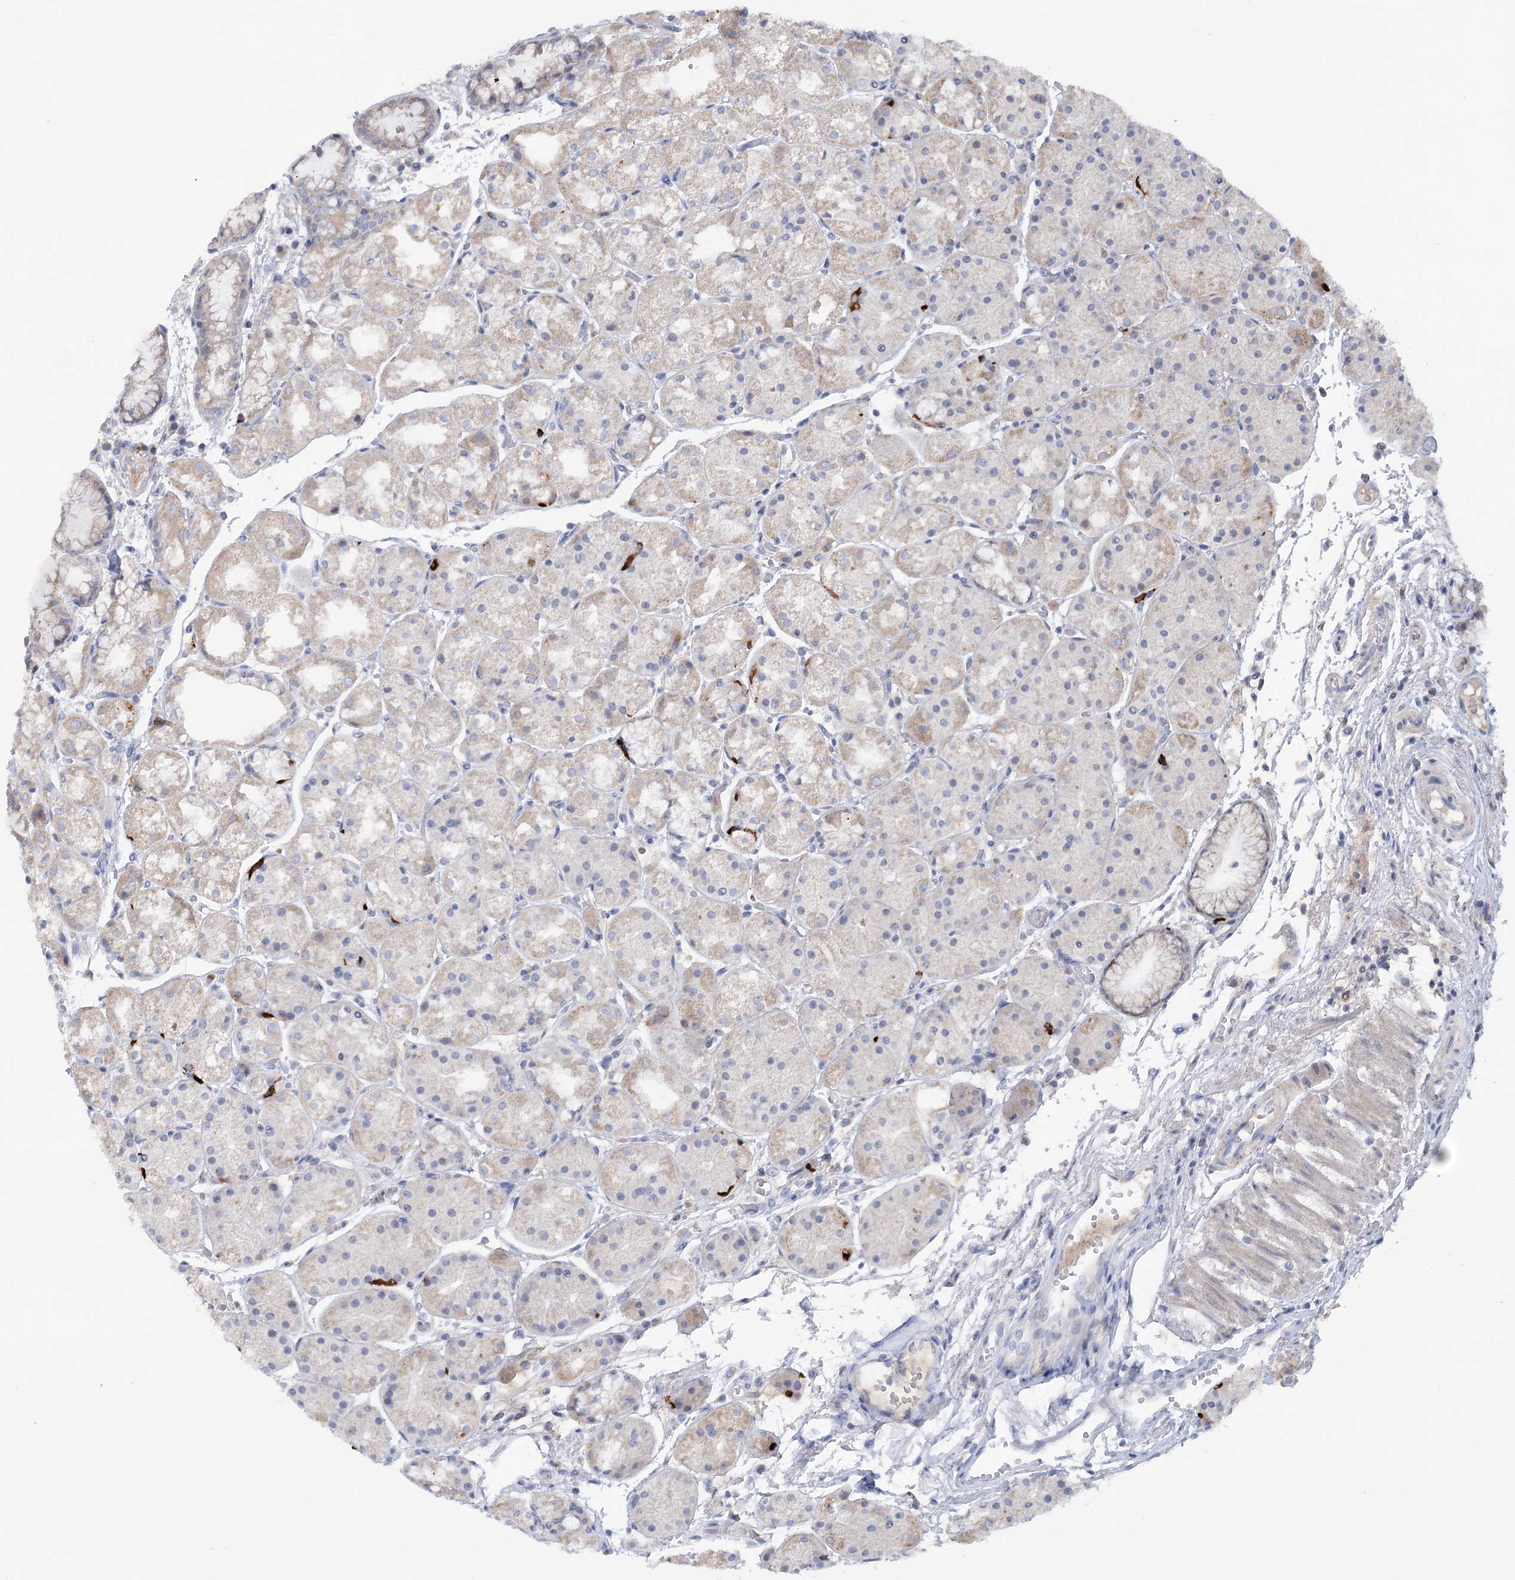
{"staining": {"intensity": "moderate", "quantity": "<25%", "location": "cytoplasmic/membranous"}, "tissue": "stomach", "cell_type": "Glandular cells", "image_type": "normal", "snomed": [{"axis": "morphology", "description": "Normal tissue, NOS"}, {"axis": "topography", "description": "Stomach, upper"}], "caption": "DAB (3,3'-diaminobenzidine) immunohistochemical staining of normal human stomach shows moderate cytoplasmic/membranous protein expression in about <25% of glandular cells.", "gene": "MTCH2", "patient": {"sex": "male", "age": 72}}